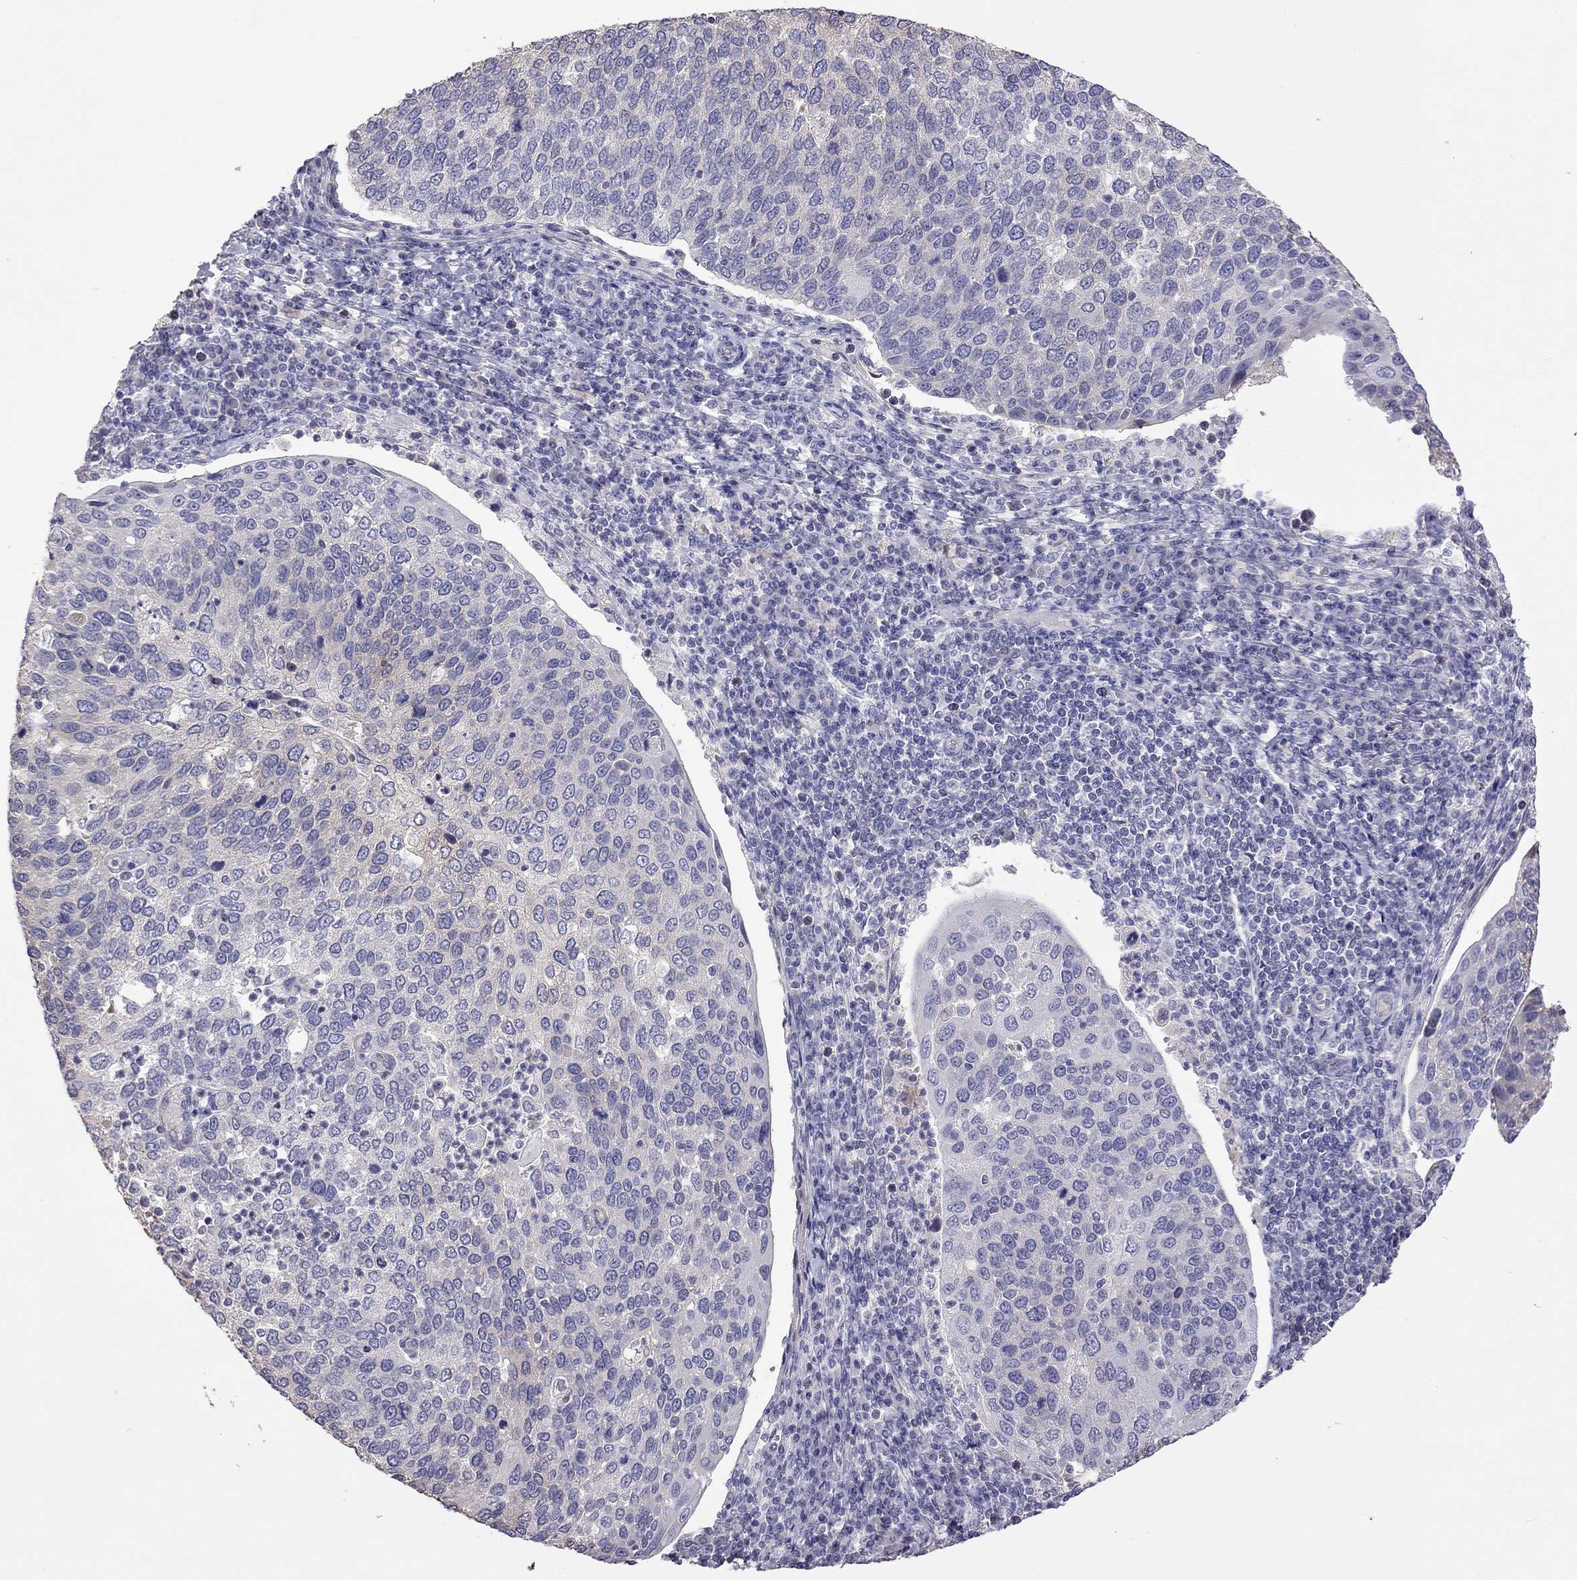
{"staining": {"intensity": "negative", "quantity": "none", "location": "none"}, "tissue": "cervical cancer", "cell_type": "Tumor cells", "image_type": "cancer", "snomed": [{"axis": "morphology", "description": "Squamous cell carcinoma, NOS"}, {"axis": "topography", "description": "Cervix"}], "caption": "There is no significant positivity in tumor cells of cervical cancer (squamous cell carcinoma).", "gene": "FEZ1", "patient": {"sex": "female", "age": 54}}